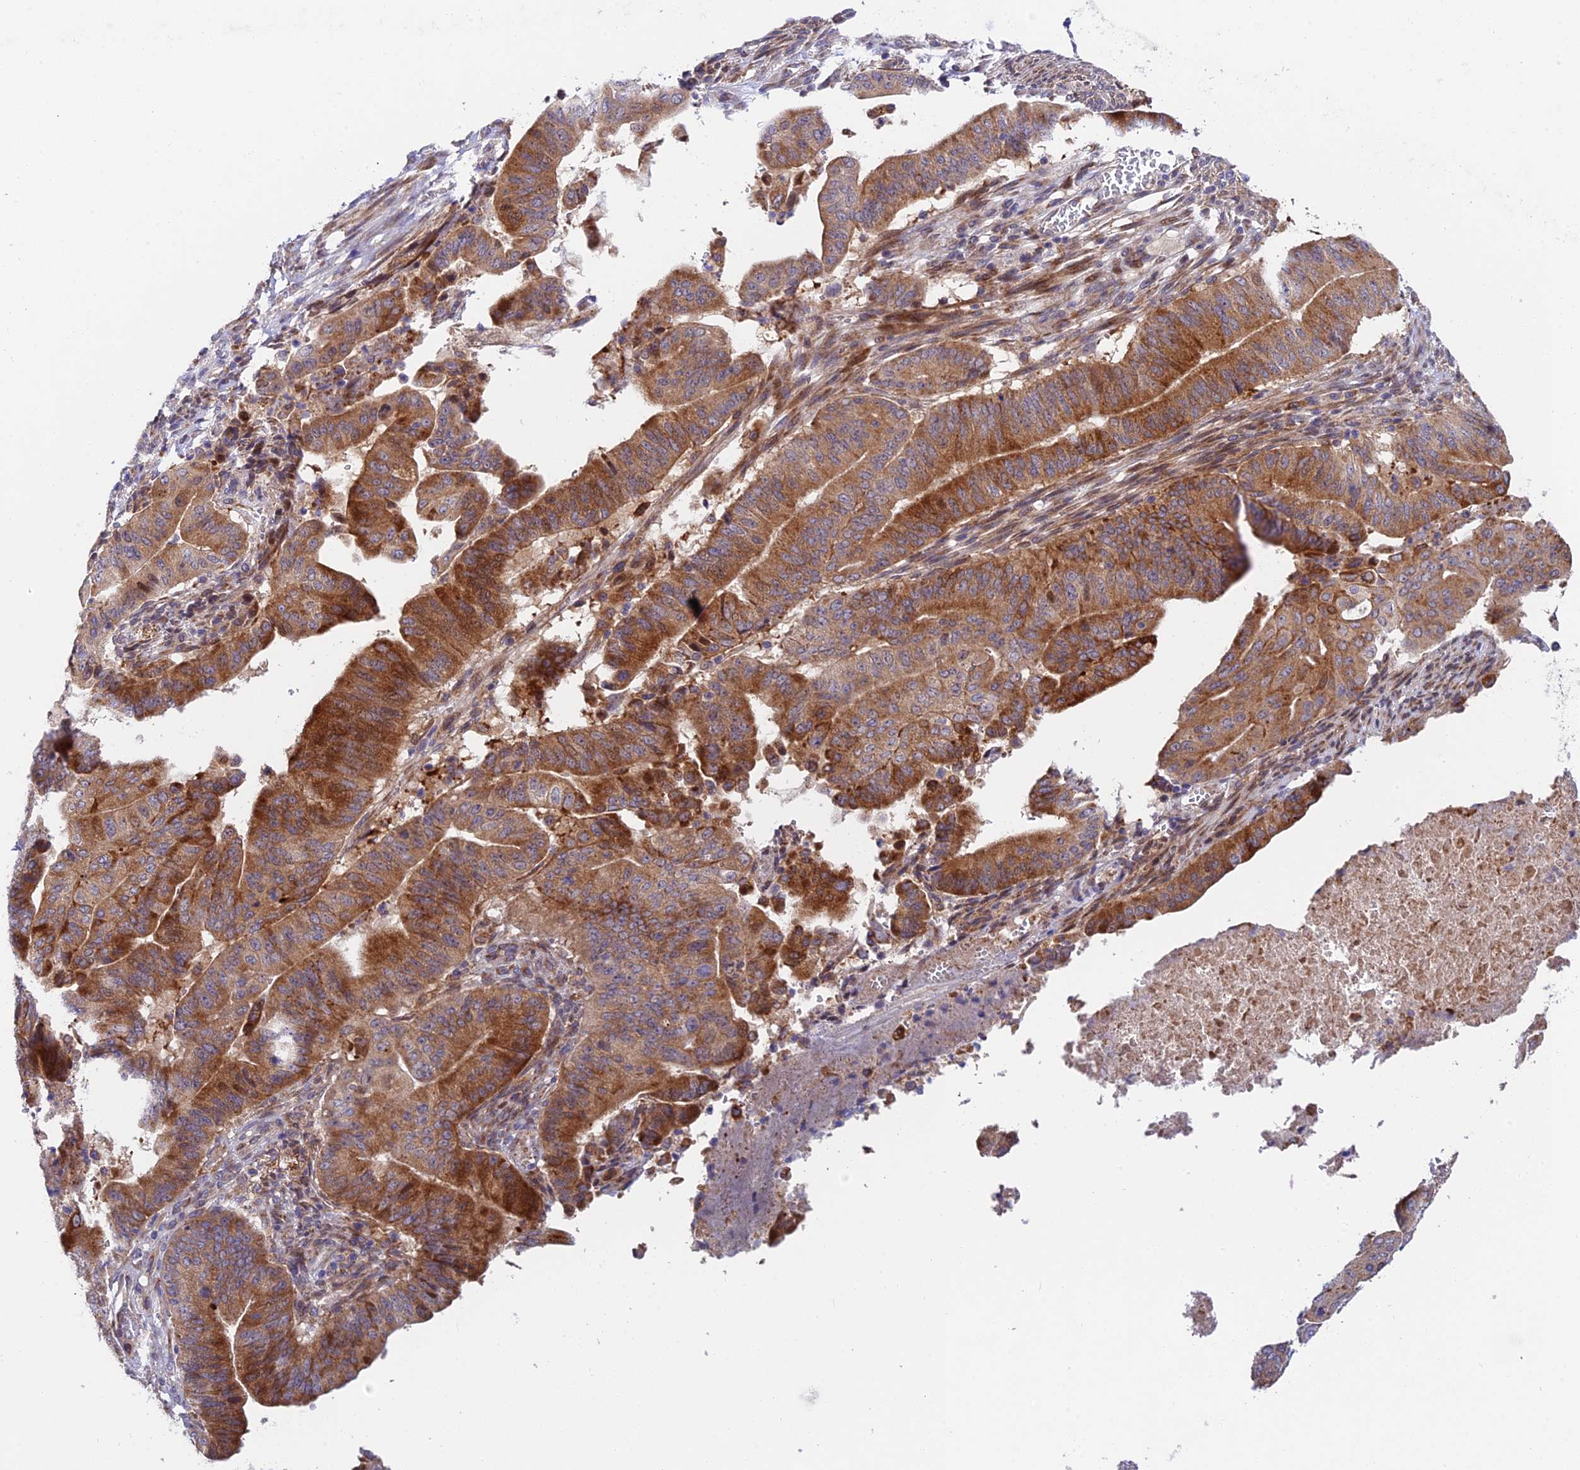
{"staining": {"intensity": "moderate", "quantity": ">75%", "location": "cytoplasmic/membranous"}, "tissue": "pancreatic cancer", "cell_type": "Tumor cells", "image_type": "cancer", "snomed": [{"axis": "morphology", "description": "Adenocarcinoma, NOS"}, {"axis": "topography", "description": "Pancreas"}], "caption": "Pancreatic adenocarcinoma tissue demonstrates moderate cytoplasmic/membranous staining in about >75% of tumor cells, visualized by immunohistochemistry.", "gene": "FUOM", "patient": {"sex": "female", "age": 77}}